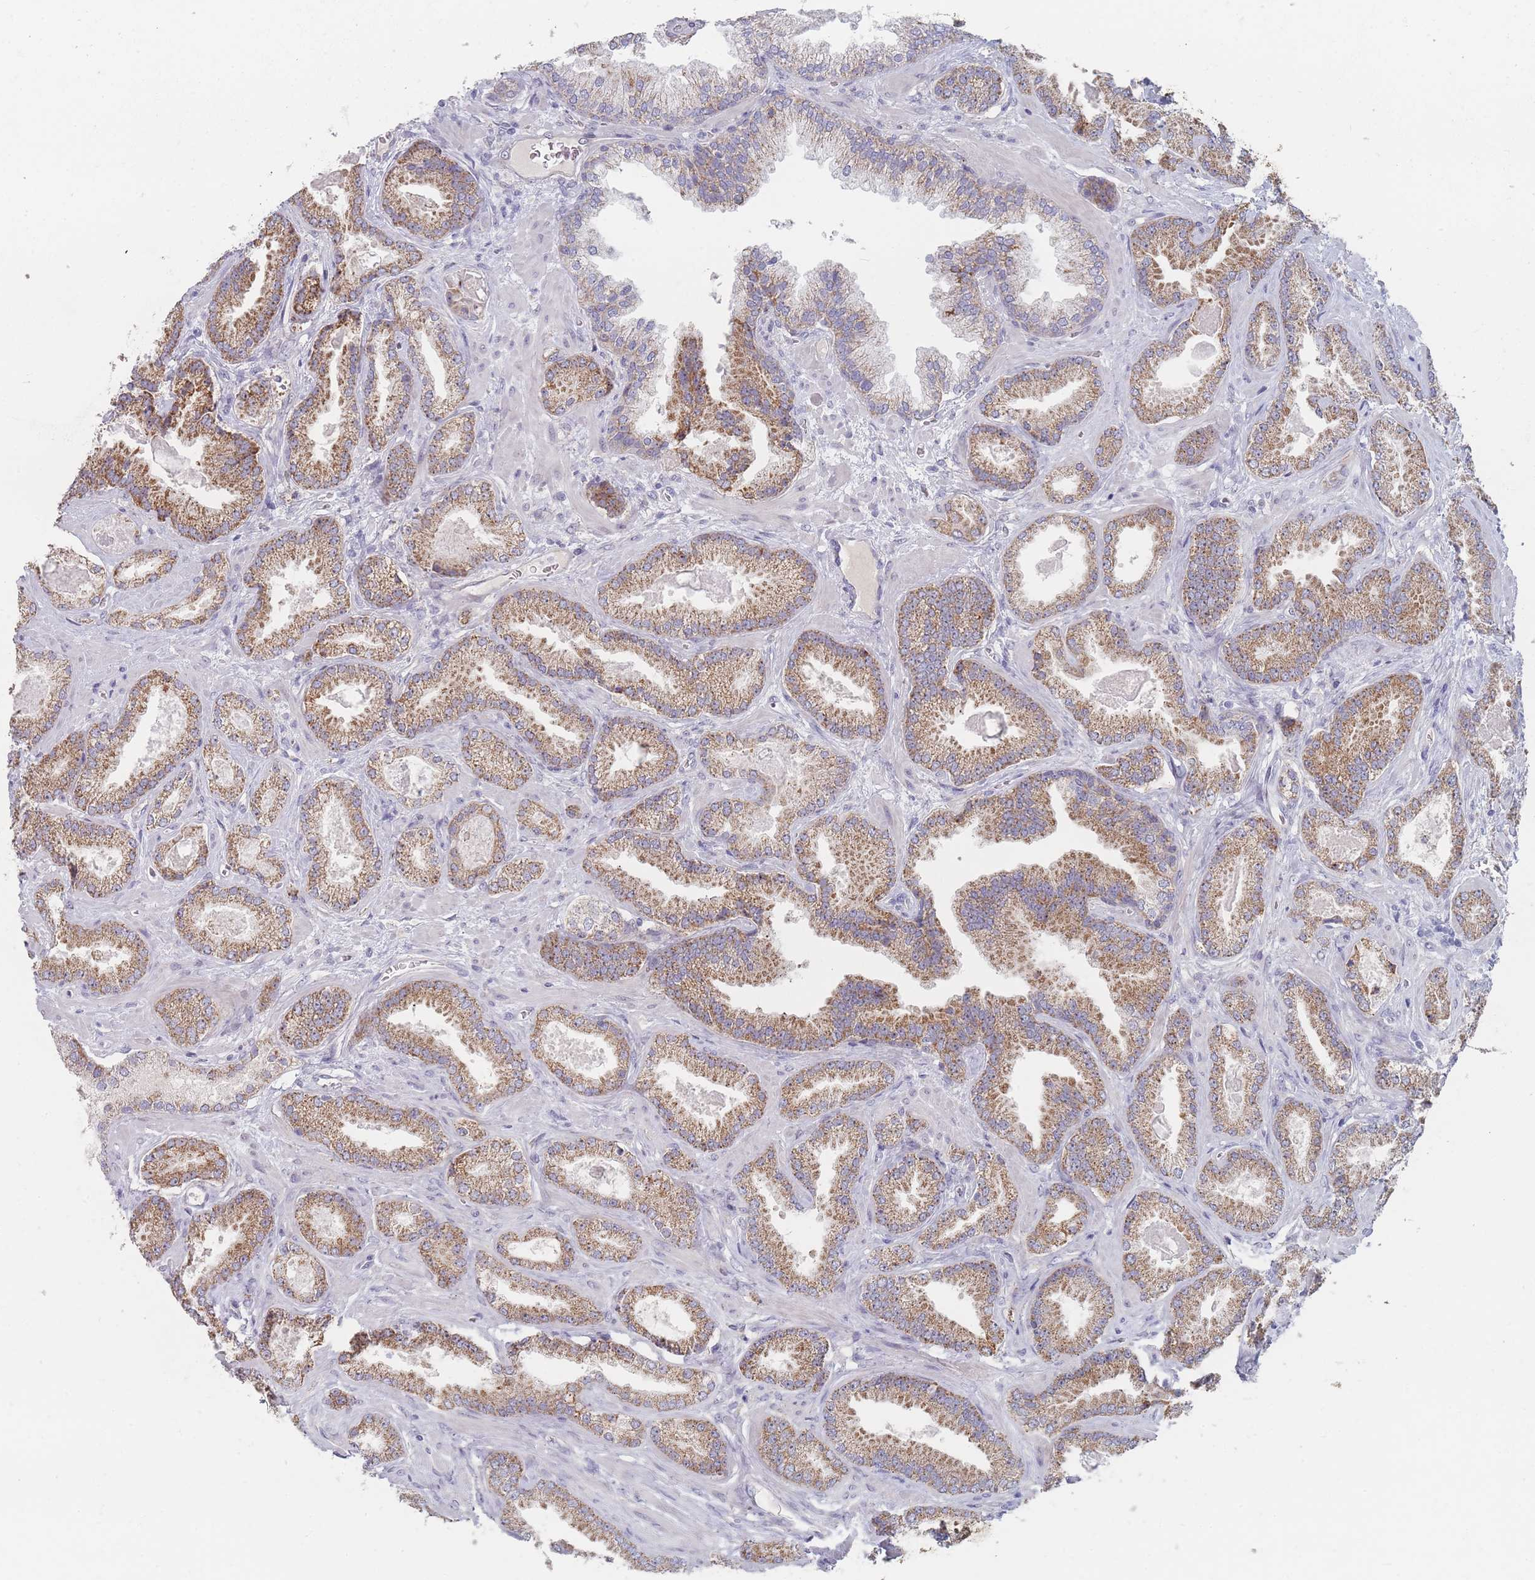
{"staining": {"intensity": "moderate", "quantity": ">75%", "location": "cytoplasmic/membranous"}, "tissue": "prostate cancer", "cell_type": "Tumor cells", "image_type": "cancer", "snomed": [{"axis": "morphology", "description": "Adenocarcinoma, Low grade"}, {"axis": "topography", "description": "Prostate"}], "caption": "Protein positivity by immunohistochemistry exhibits moderate cytoplasmic/membranous positivity in approximately >75% of tumor cells in prostate low-grade adenocarcinoma. Using DAB (brown) and hematoxylin (blue) stains, captured at high magnification using brightfield microscopy.", "gene": "RNF8", "patient": {"sex": "male", "age": 62}}